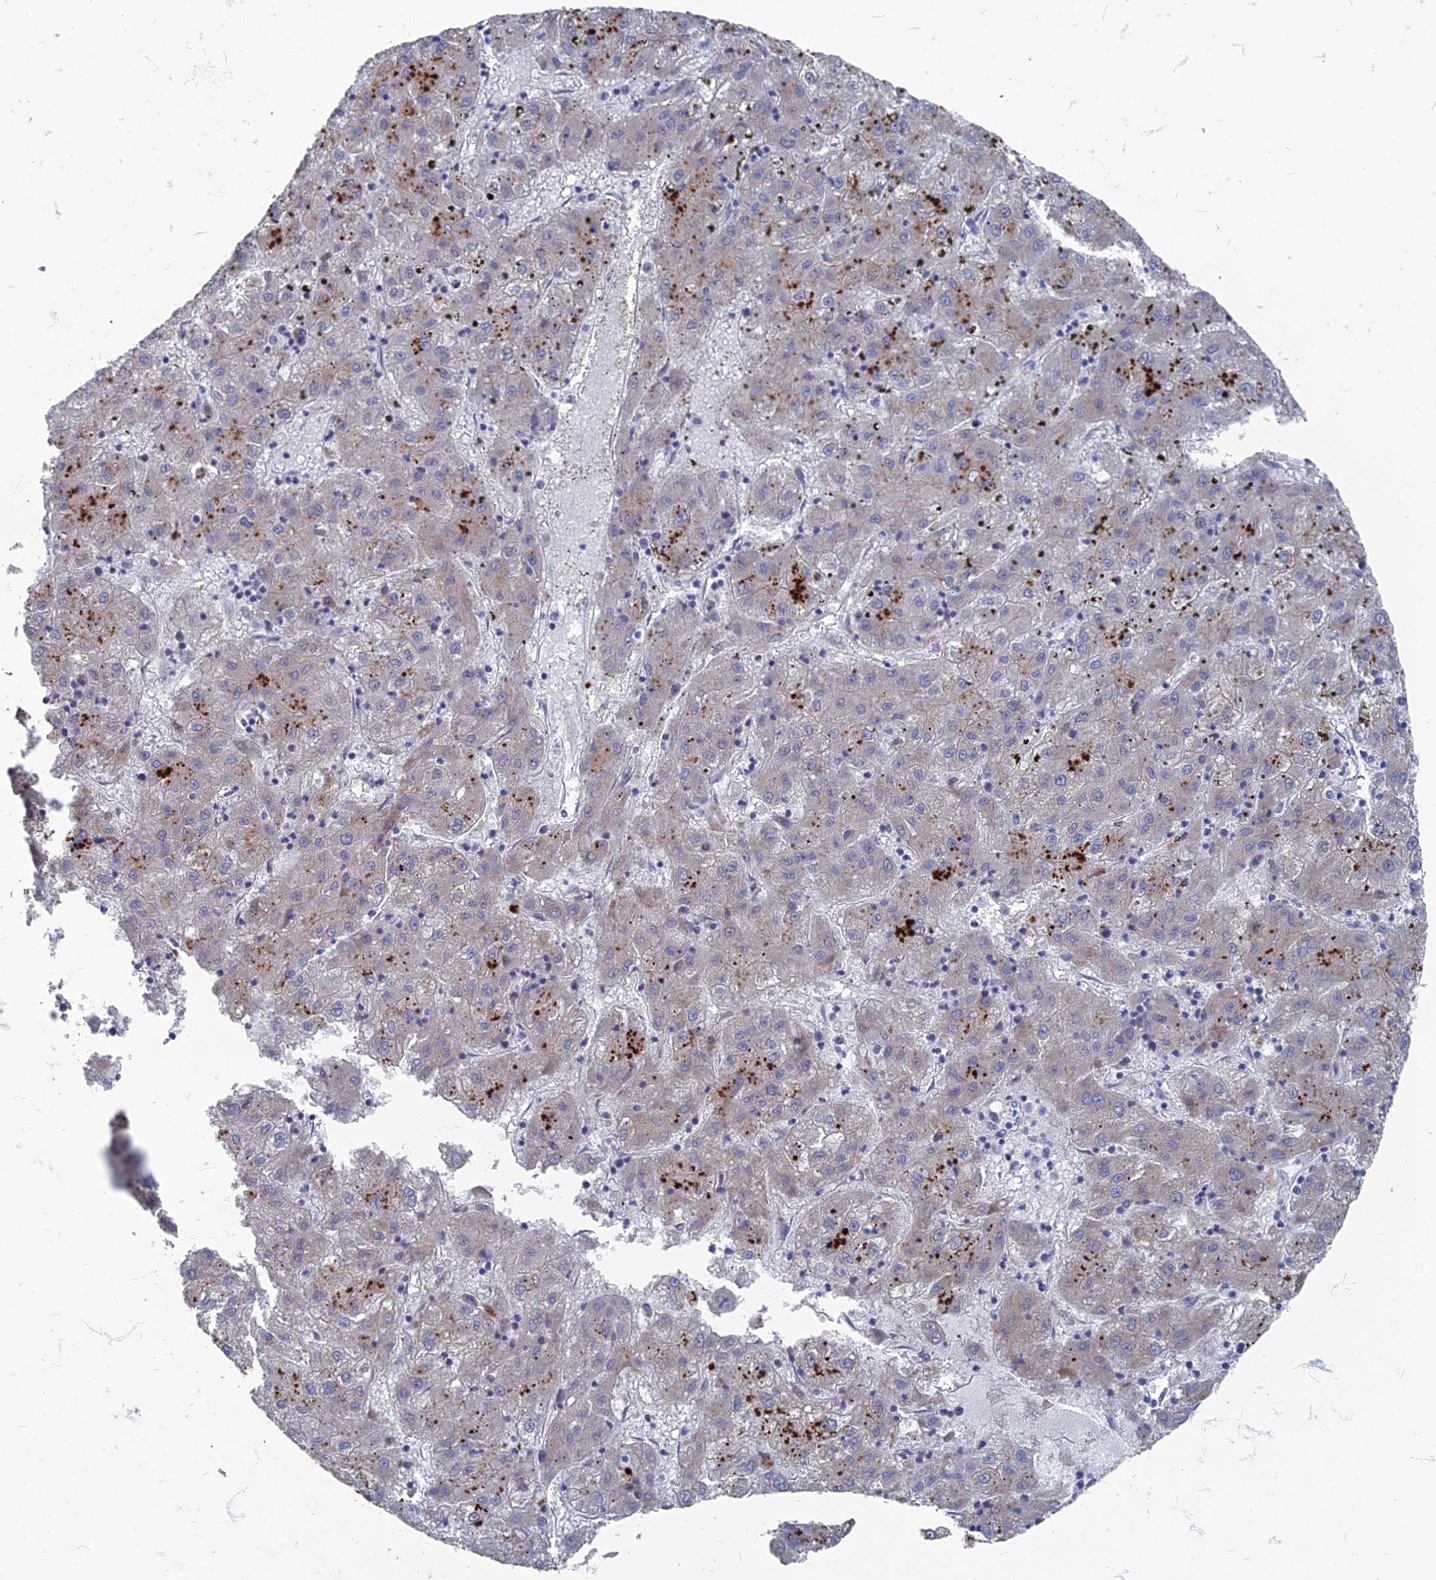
{"staining": {"intensity": "strong", "quantity": "<25%", "location": "cytoplasmic/membranous"}, "tissue": "liver cancer", "cell_type": "Tumor cells", "image_type": "cancer", "snomed": [{"axis": "morphology", "description": "Carcinoma, Hepatocellular, NOS"}, {"axis": "topography", "description": "Liver"}], "caption": "The immunohistochemical stain labels strong cytoplasmic/membranous positivity in tumor cells of liver cancer (hepatocellular carcinoma) tissue. (DAB IHC, brown staining for protein, blue staining for nuclei).", "gene": "TMEM128", "patient": {"sex": "male", "age": 72}}